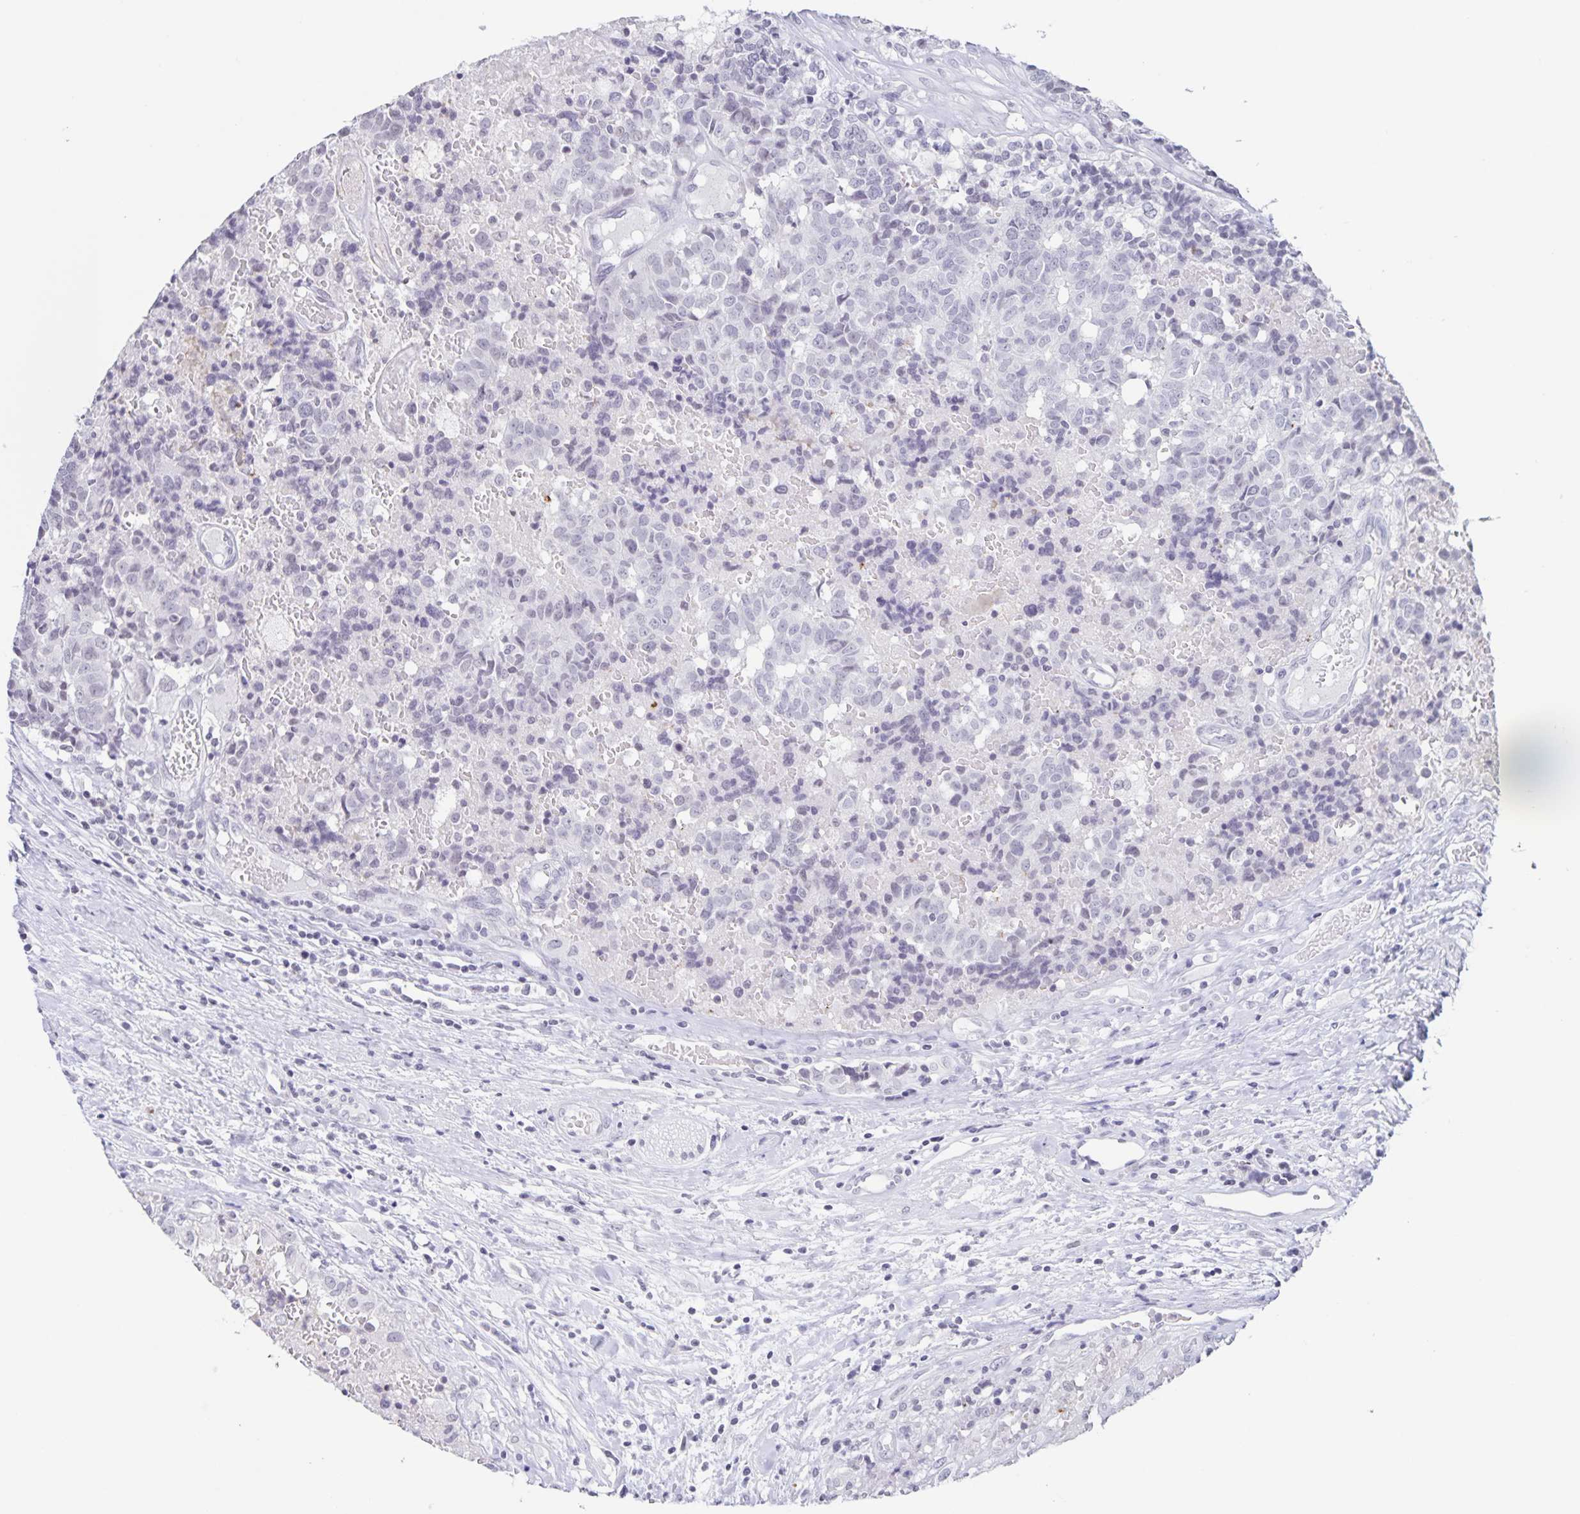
{"staining": {"intensity": "negative", "quantity": "none", "location": "none"}, "tissue": "prostate cancer", "cell_type": "Tumor cells", "image_type": "cancer", "snomed": [{"axis": "morphology", "description": "Adenocarcinoma, High grade"}, {"axis": "topography", "description": "Prostate and seminal vesicle, NOS"}], "caption": "This image is of prostate adenocarcinoma (high-grade) stained with IHC to label a protein in brown with the nuclei are counter-stained blue. There is no positivity in tumor cells.", "gene": "LCE6A", "patient": {"sex": "male", "age": 60}}